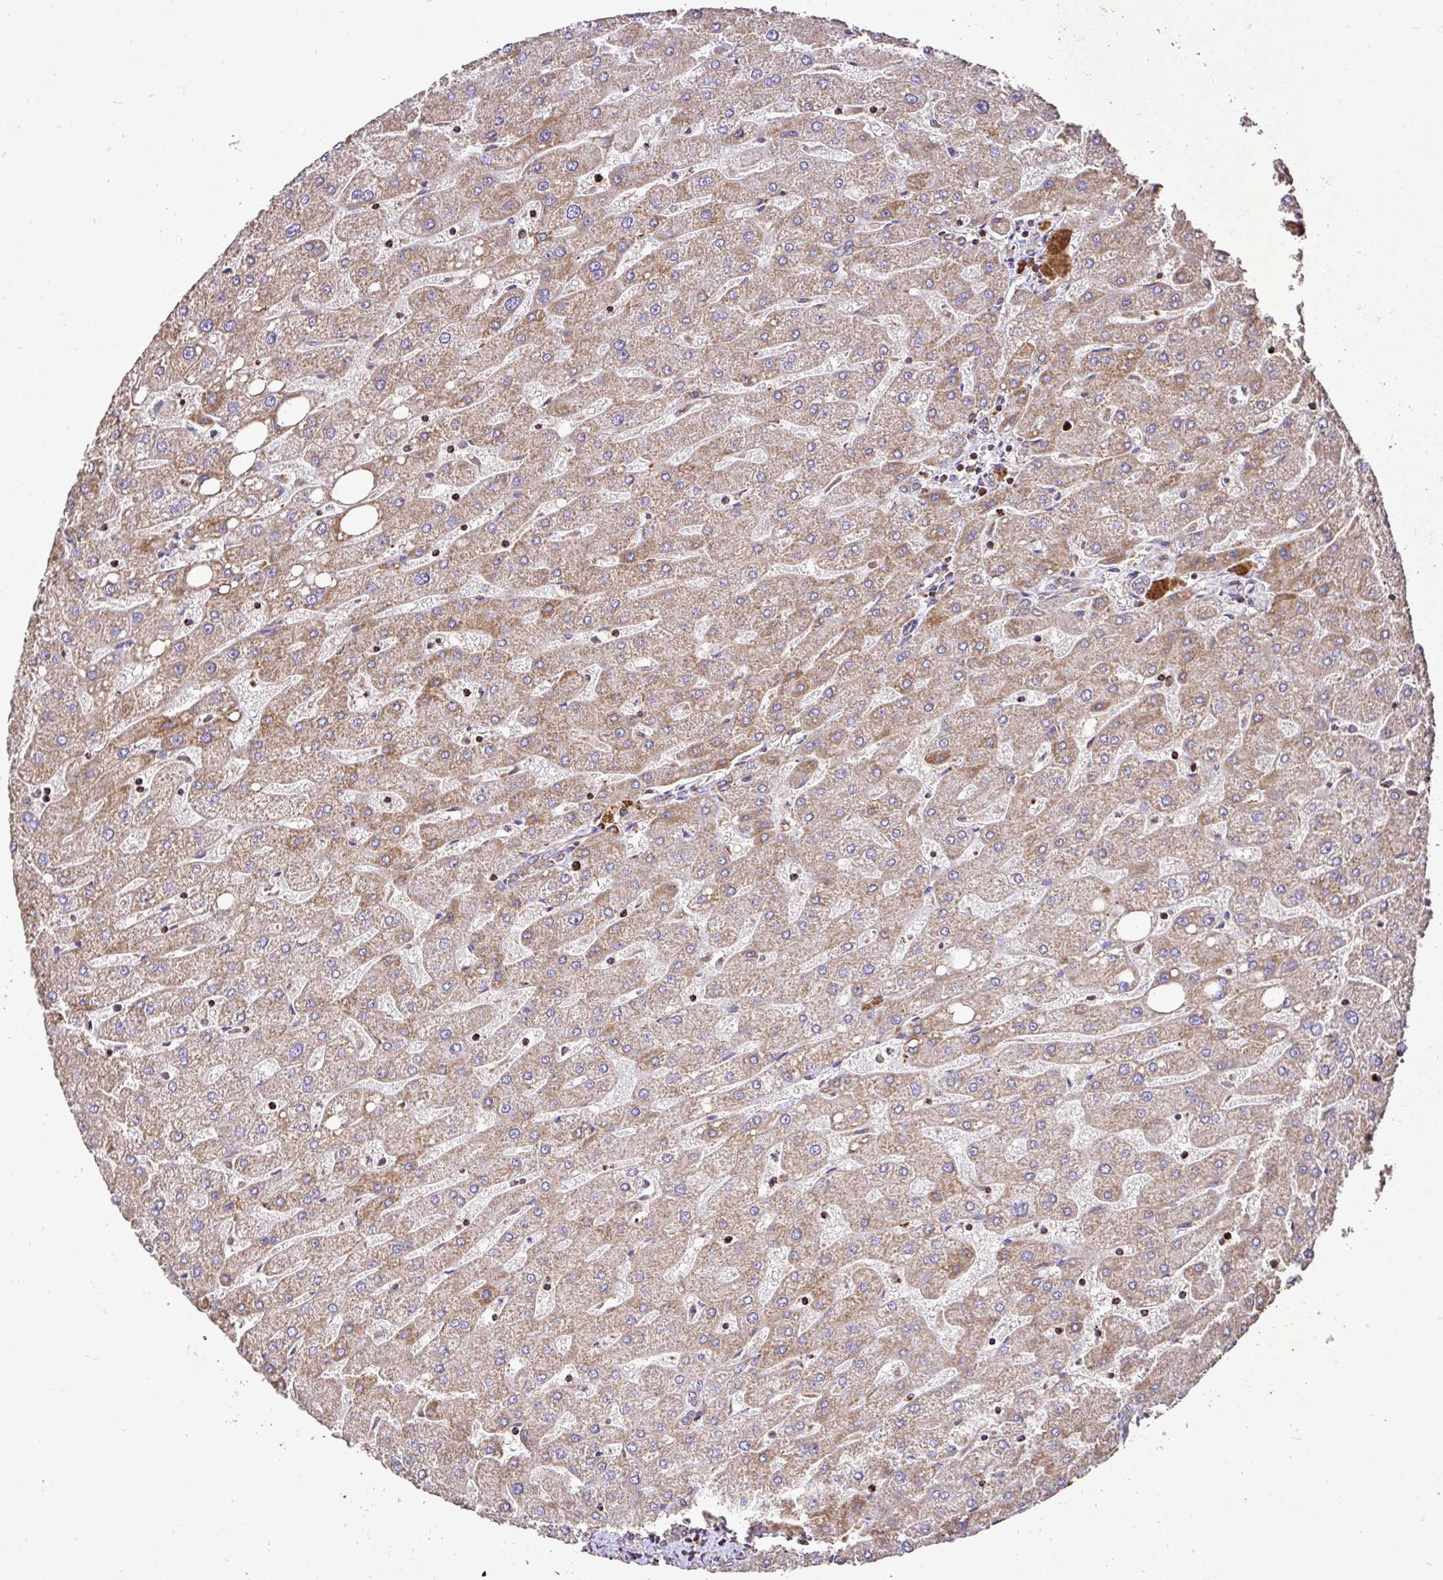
{"staining": {"intensity": "weak", "quantity": ">75%", "location": "cytoplasmic/membranous"}, "tissue": "liver", "cell_type": "Cholangiocytes", "image_type": "normal", "snomed": [{"axis": "morphology", "description": "Normal tissue, NOS"}, {"axis": "topography", "description": "Liver"}], "caption": "The image demonstrates staining of unremarkable liver, revealing weak cytoplasmic/membranous protein positivity (brown color) within cholangiocytes. (DAB (3,3'-diaminobenzidine) IHC, brown staining for protein, blue staining for nuclei).", "gene": "AGK", "patient": {"sex": "male", "age": 67}}